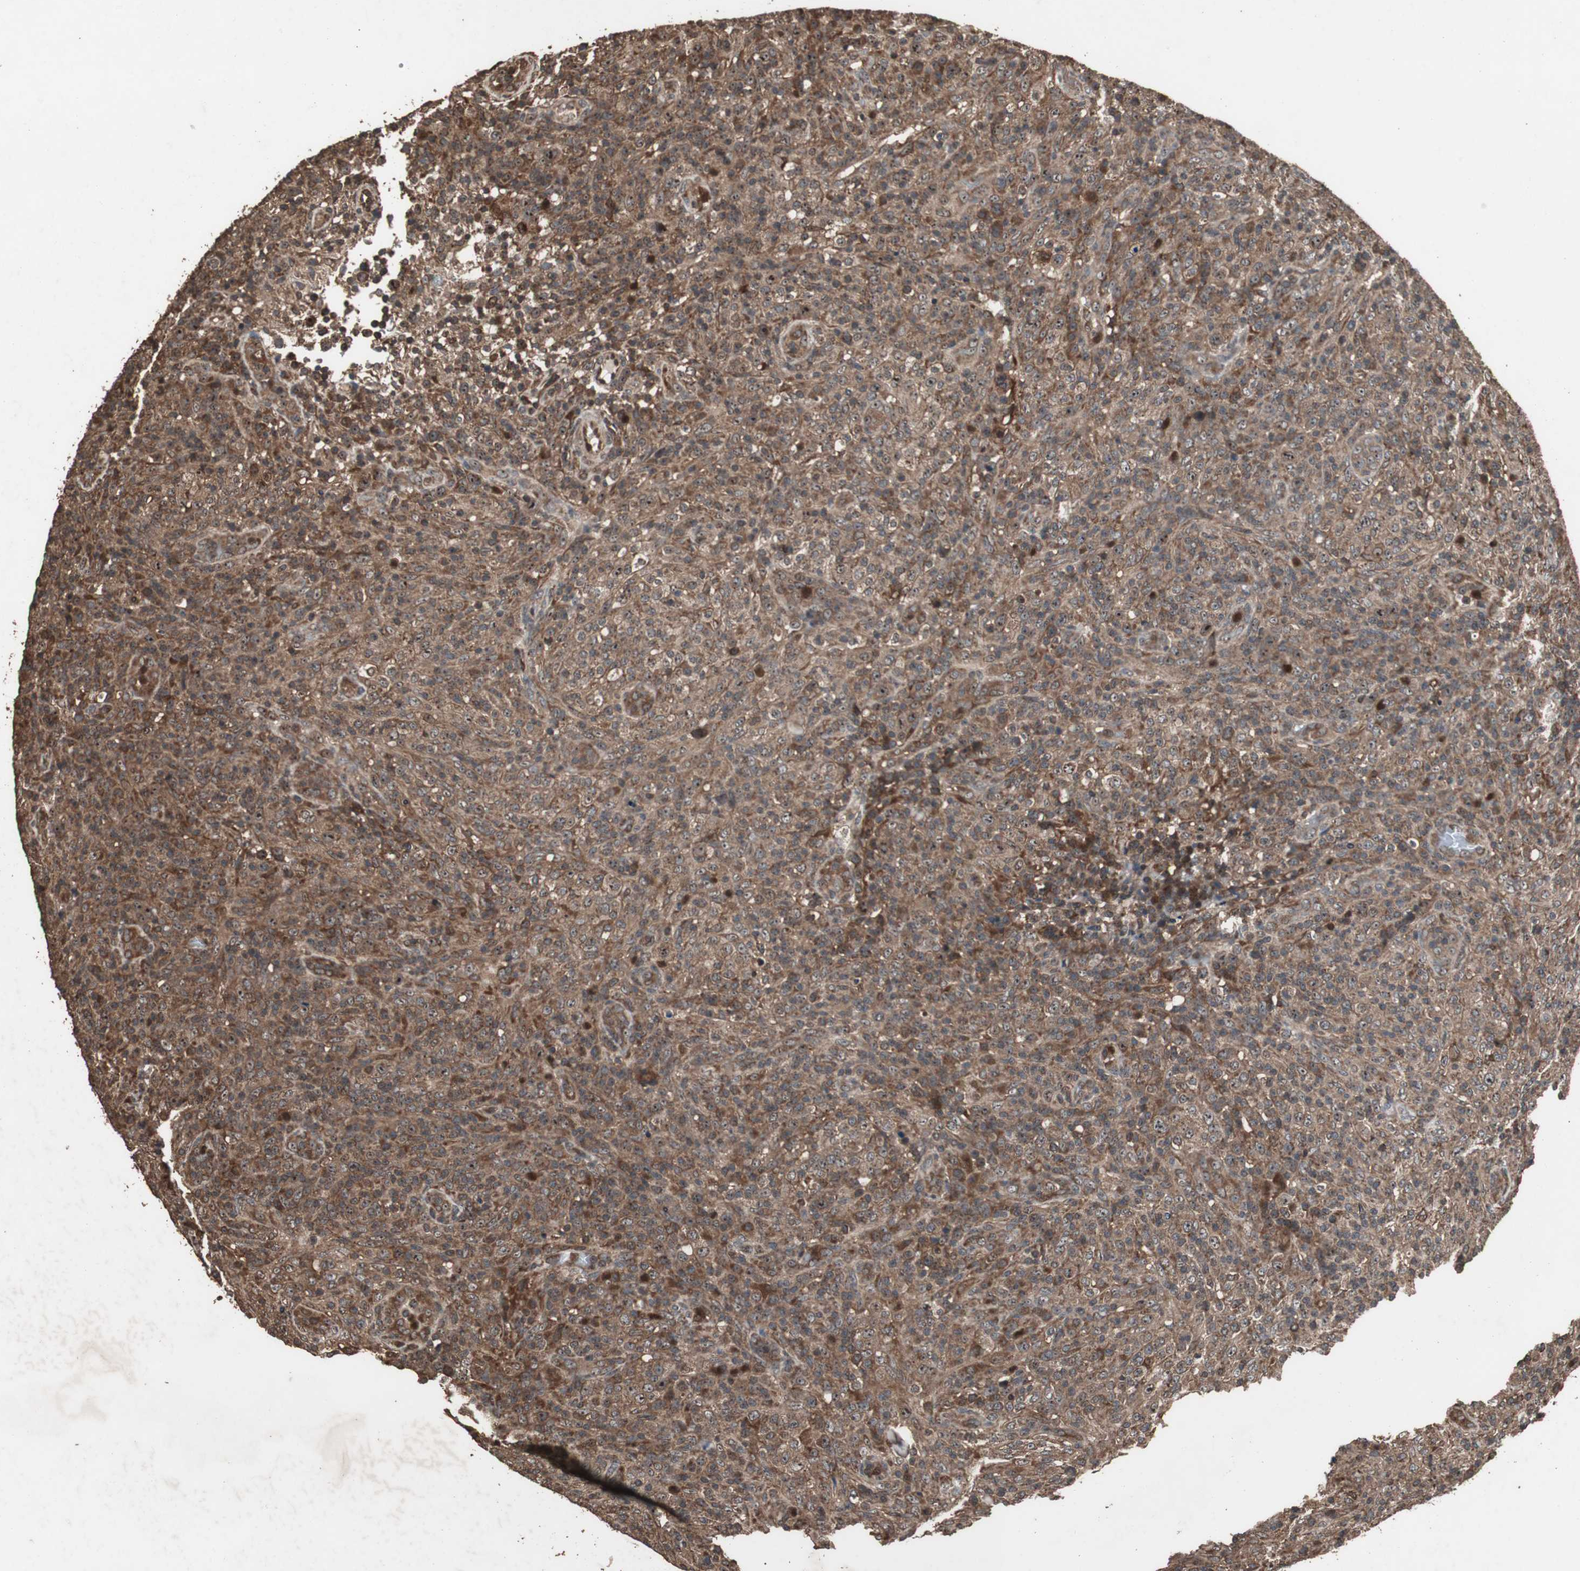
{"staining": {"intensity": "moderate", "quantity": ">75%", "location": "cytoplasmic/membranous"}, "tissue": "lymphoma", "cell_type": "Tumor cells", "image_type": "cancer", "snomed": [{"axis": "morphology", "description": "Malignant lymphoma, non-Hodgkin's type, High grade"}, {"axis": "topography", "description": "Lymph node"}], "caption": "Lymphoma stained with DAB (3,3'-diaminobenzidine) immunohistochemistry shows medium levels of moderate cytoplasmic/membranous expression in about >75% of tumor cells. (DAB (3,3'-diaminobenzidine) = brown stain, brightfield microscopy at high magnification).", "gene": "LAMTOR5", "patient": {"sex": "female", "age": 76}}